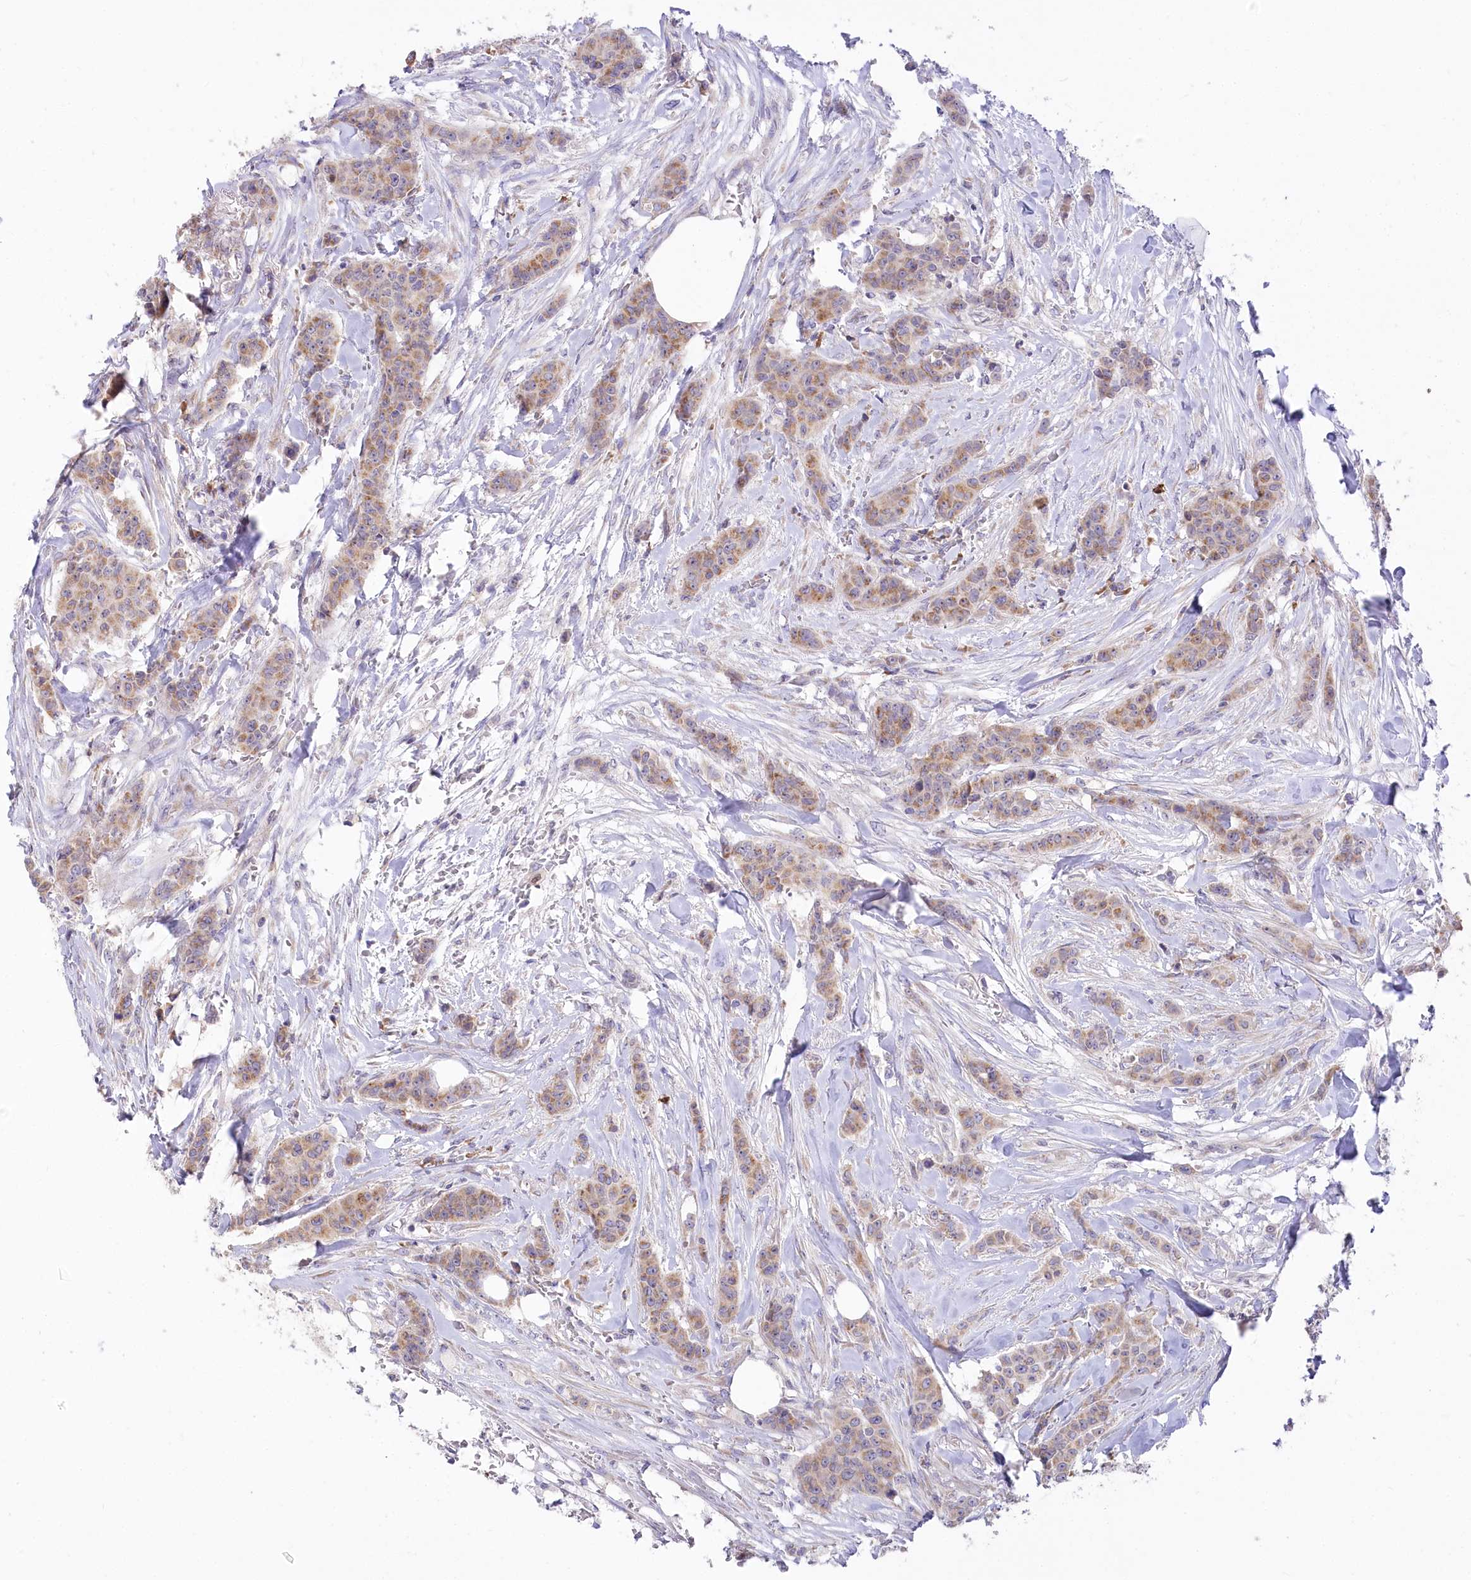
{"staining": {"intensity": "moderate", "quantity": "25%-75%", "location": "cytoplasmic/membranous"}, "tissue": "breast cancer", "cell_type": "Tumor cells", "image_type": "cancer", "snomed": [{"axis": "morphology", "description": "Duct carcinoma"}, {"axis": "topography", "description": "Breast"}], "caption": "Immunohistochemical staining of human breast cancer (intraductal carcinoma) shows medium levels of moderate cytoplasmic/membranous positivity in about 25%-75% of tumor cells.", "gene": "STT3B", "patient": {"sex": "female", "age": 40}}